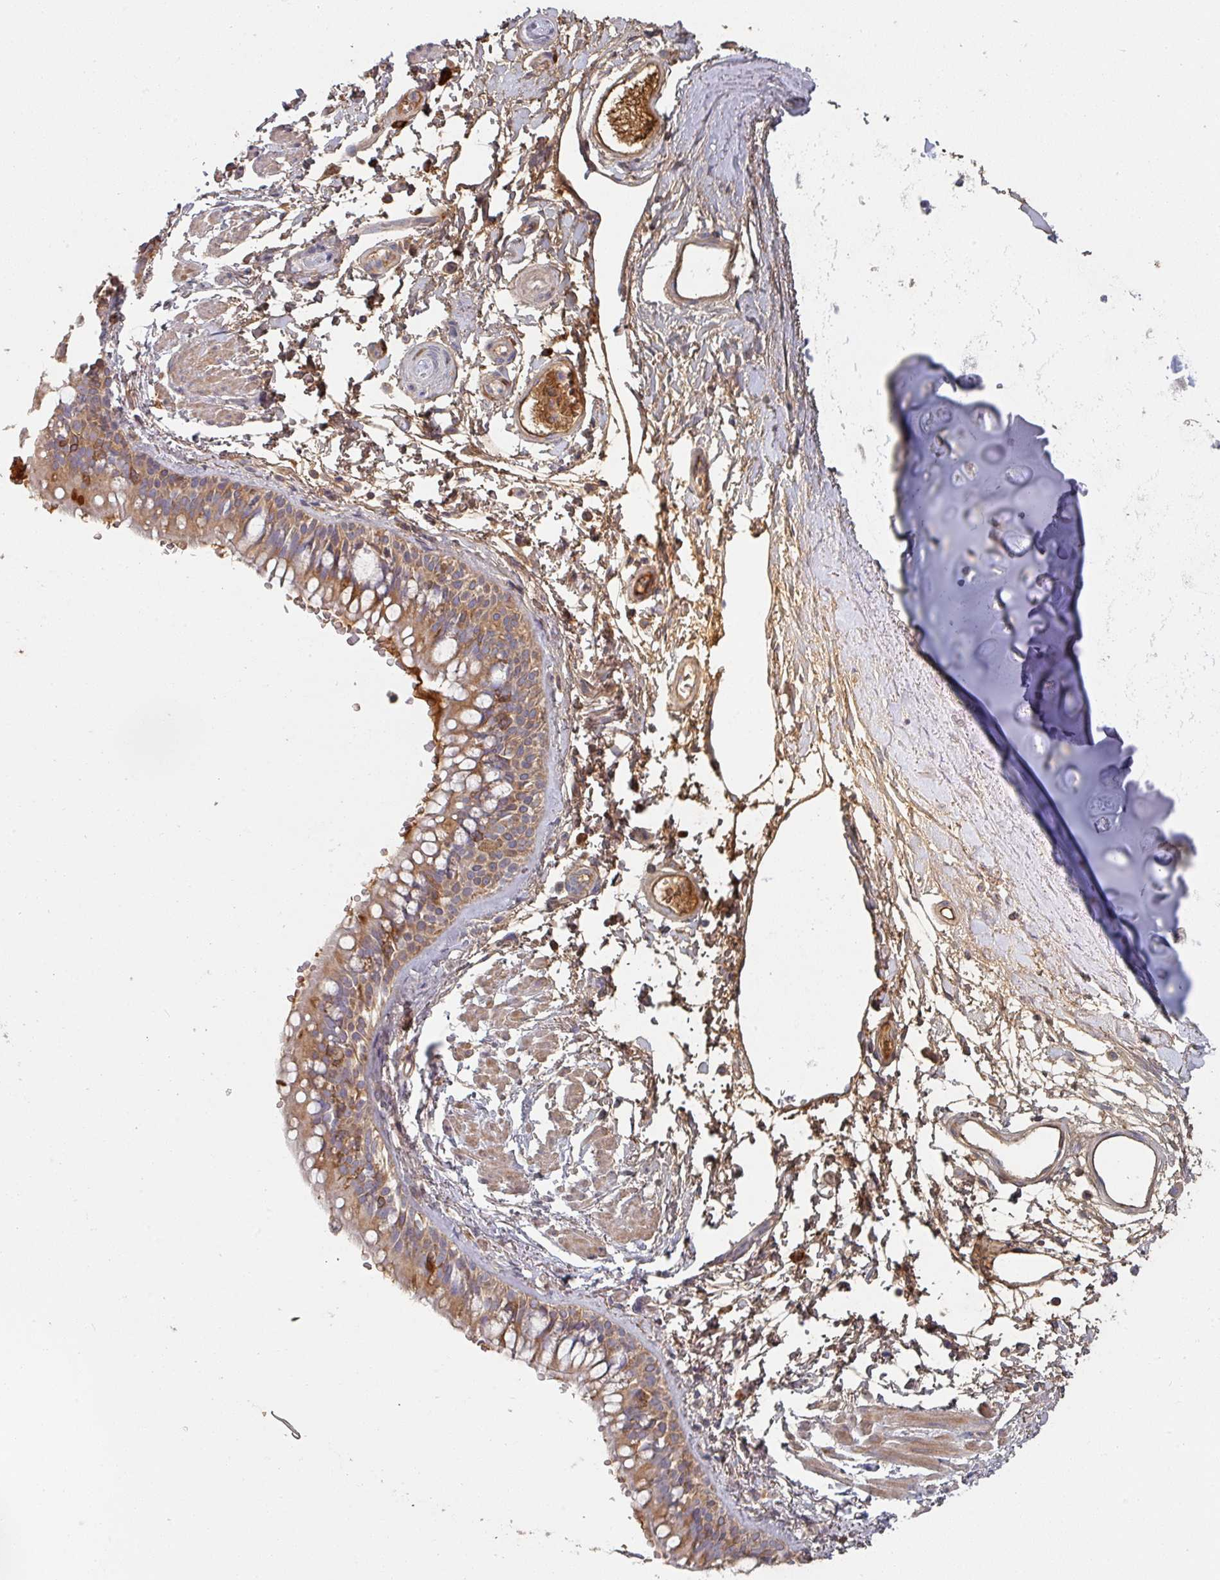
{"staining": {"intensity": "moderate", "quantity": "25%-75%", "location": "cytoplasmic/membranous"}, "tissue": "bronchus", "cell_type": "Respiratory epithelial cells", "image_type": "normal", "snomed": [{"axis": "morphology", "description": "Normal tissue, NOS"}, {"axis": "topography", "description": "Lymph node"}, {"axis": "topography", "description": "Cartilage tissue"}, {"axis": "topography", "description": "Bronchus"}], "caption": "DAB (3,3'-diaminobenzidine) immunohistochemical staining of normal human bronchus reveals moderate cytoplasmic/membranous protein staining in about 25%-75% of respiratory epithelial cells. (IHC, brightfield microscopy, high magnification).", "gene": "ENSG00000249773", "patient": {"sex": "female", "age": 70}}